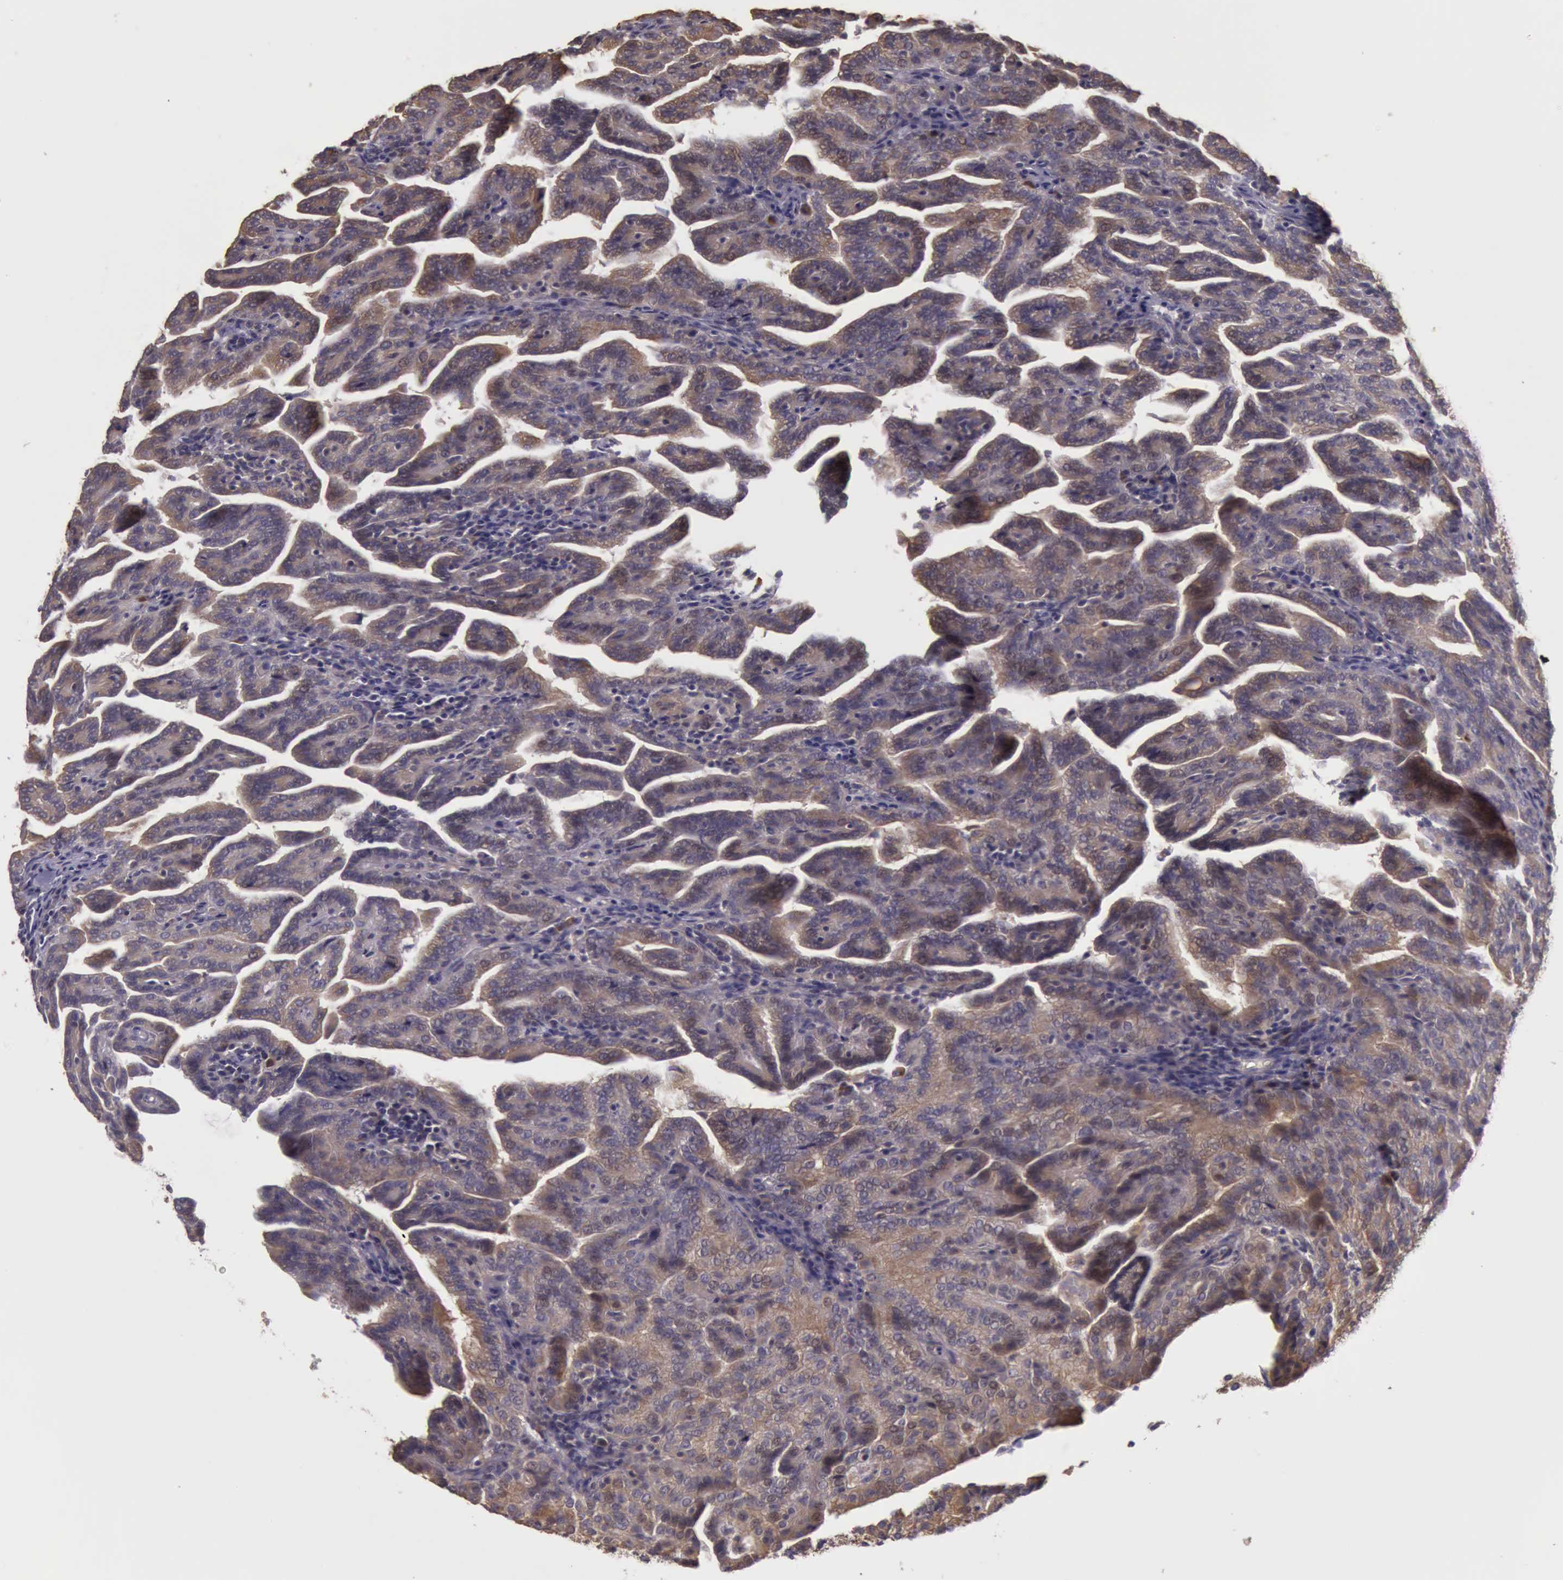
{"staining": {"intensity": "moderate", "quantity": ">75%", "location": "cytoplasmic/membranous"}, "tissue": "renal cancer", "cell_type": "Tumor cells", "image_type": "cancer", "snomed": [{"axis": "morphology", "description": "Adenocarcinoma, NOS"}, {"axis": "topography", "description": "Kidney"}], "caption": "Renal cancer stained for a protein exhibits moderate cytoplasmic/membranous positivity in tumor cells.", "gene": "EIF5", "patient": {"sex": "male", "age": 61}}